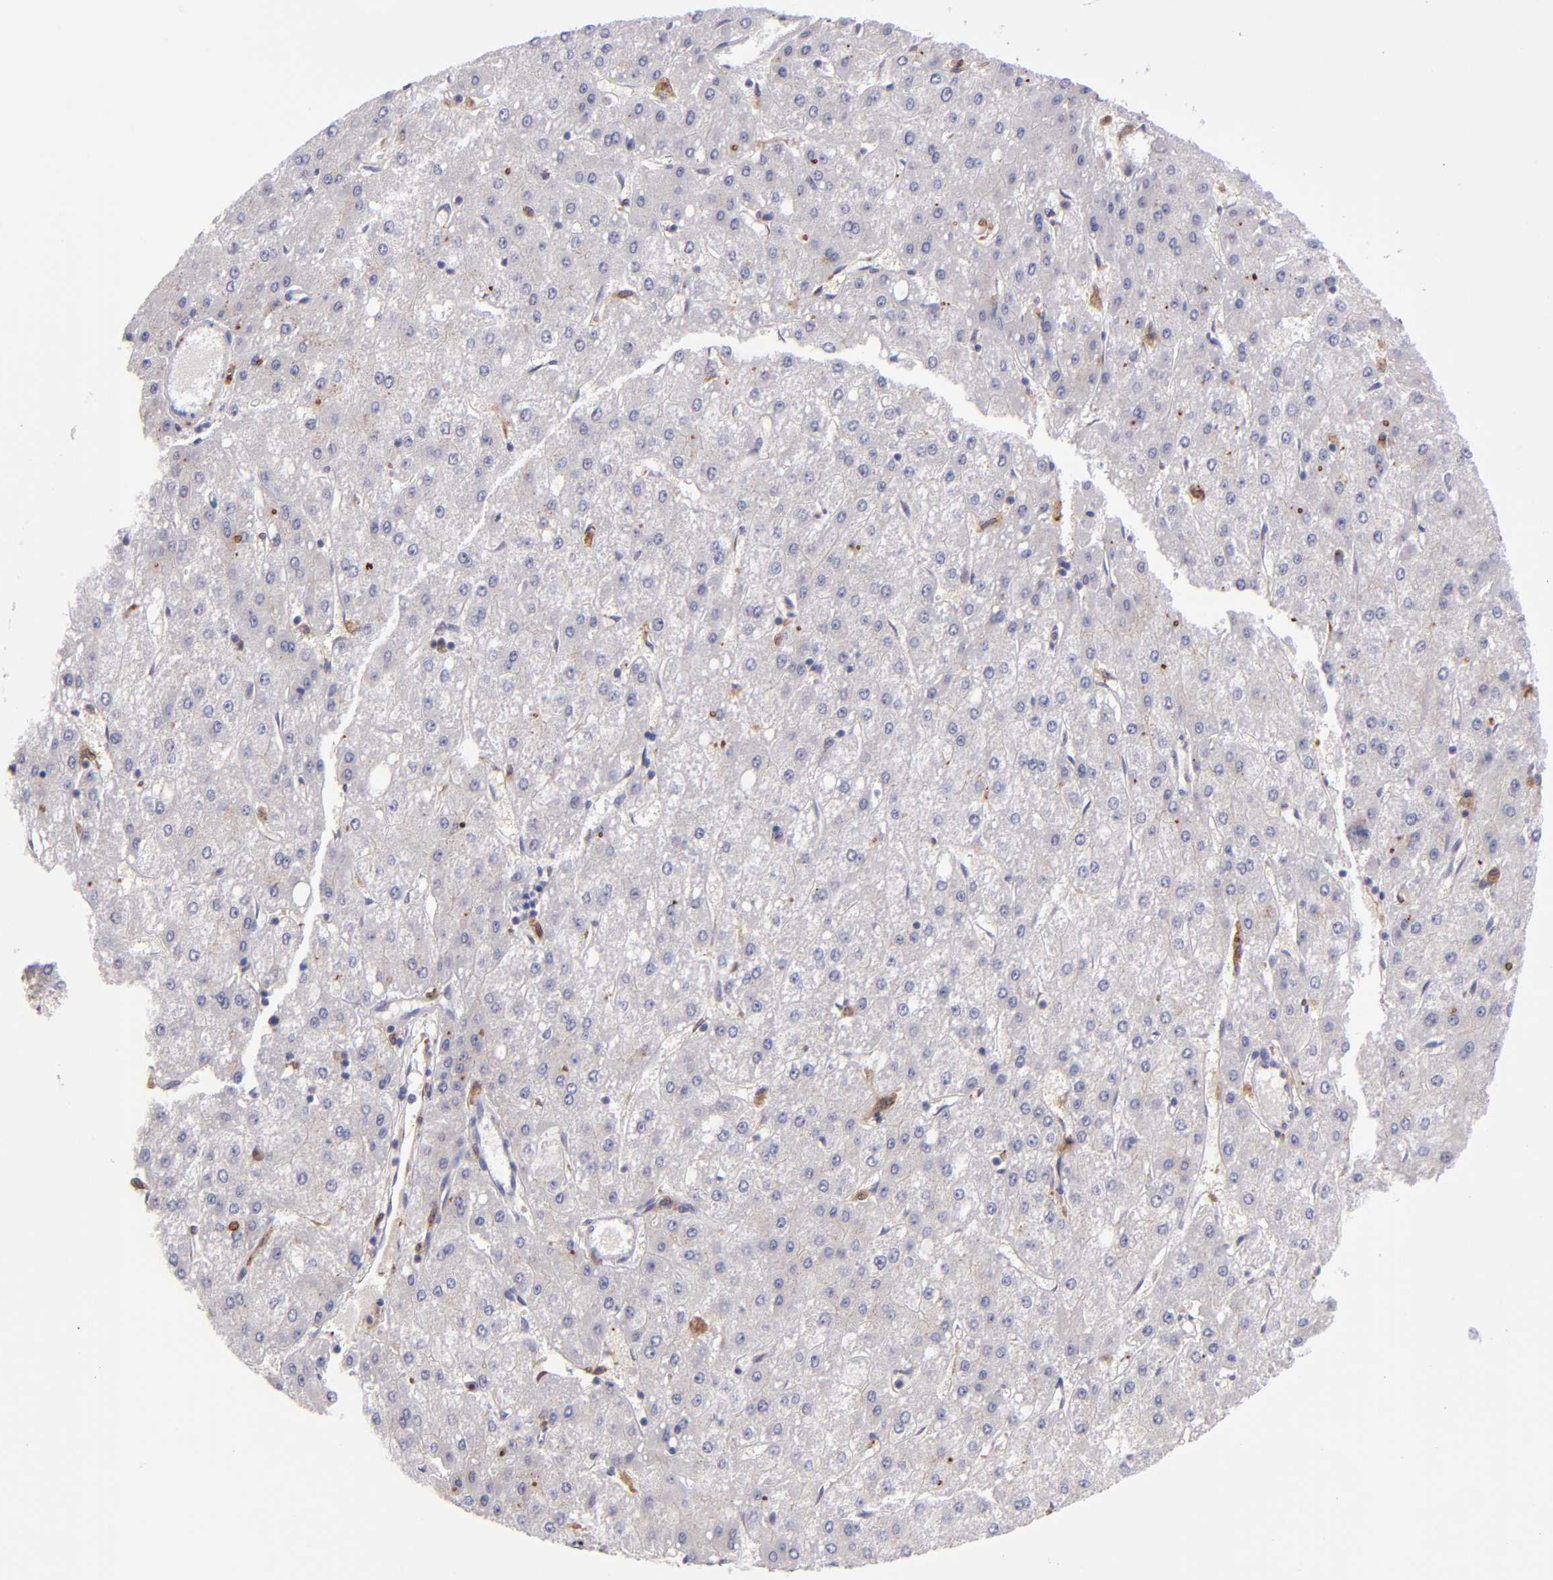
{"staining": {"intensity": "negative", "quantity": "none", "location": "none"}, "tissue": "liver cancer", "cell_type": "Tumor cells", "image_type": "cancer", "snomed": [{"axis": "morphology", "description": "Carcinoma, Hepatocellular, NOS"}, {"axis": "topography", "description": "Liver"}], "caption": "Tumor cells show no significant expression in liver cancer (hepatocellular carcinoma).", "gene": "PTGS1", "patient": {"sex": "female", "age": 52}}